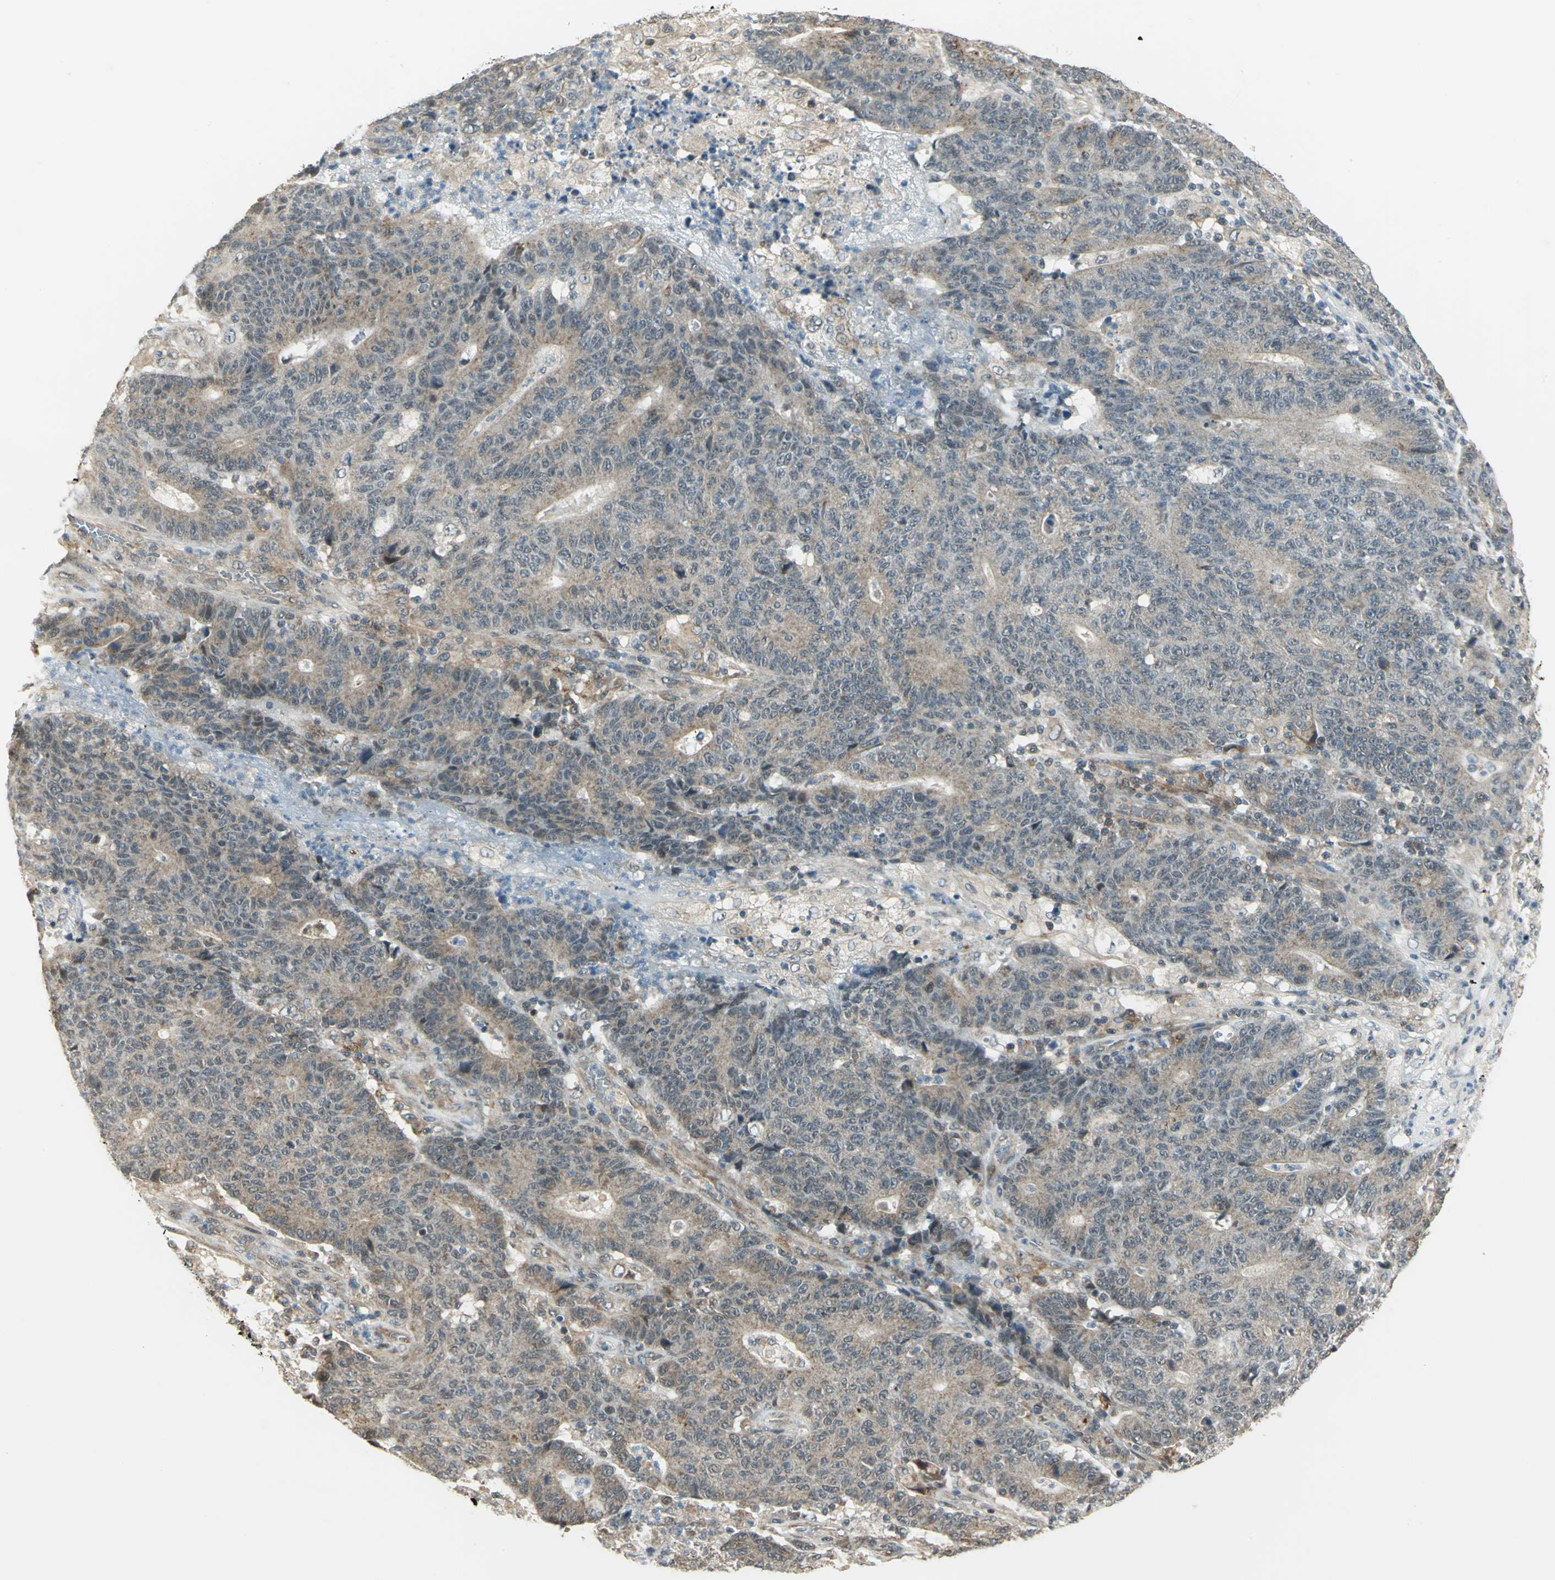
{"staining": {"intensity": "weak", "quantity": ">75%", "location": "cytoplasmic/membranous"}, "tissue": "colorectal cancer", "cell_type": "Tumor cells", "image_type": "cancer", "snomed": [{"axis": "morphology", "description": "Normal tissue, NOS"}, {"axis": "morphology", "description": "Adenocarcinoma, NOS"}, {"axis": "topography", "description": "Colon"}], "caption": "Immunohistochemical staining of human colorectal cancer (adenocarcinoma) demonstrates low levels of weak cytoplasmic/membranous expression in approximately >75% of tumor cells.", "gene": "PLAGL2", "patient": {"sex": "female", "age": 75}}